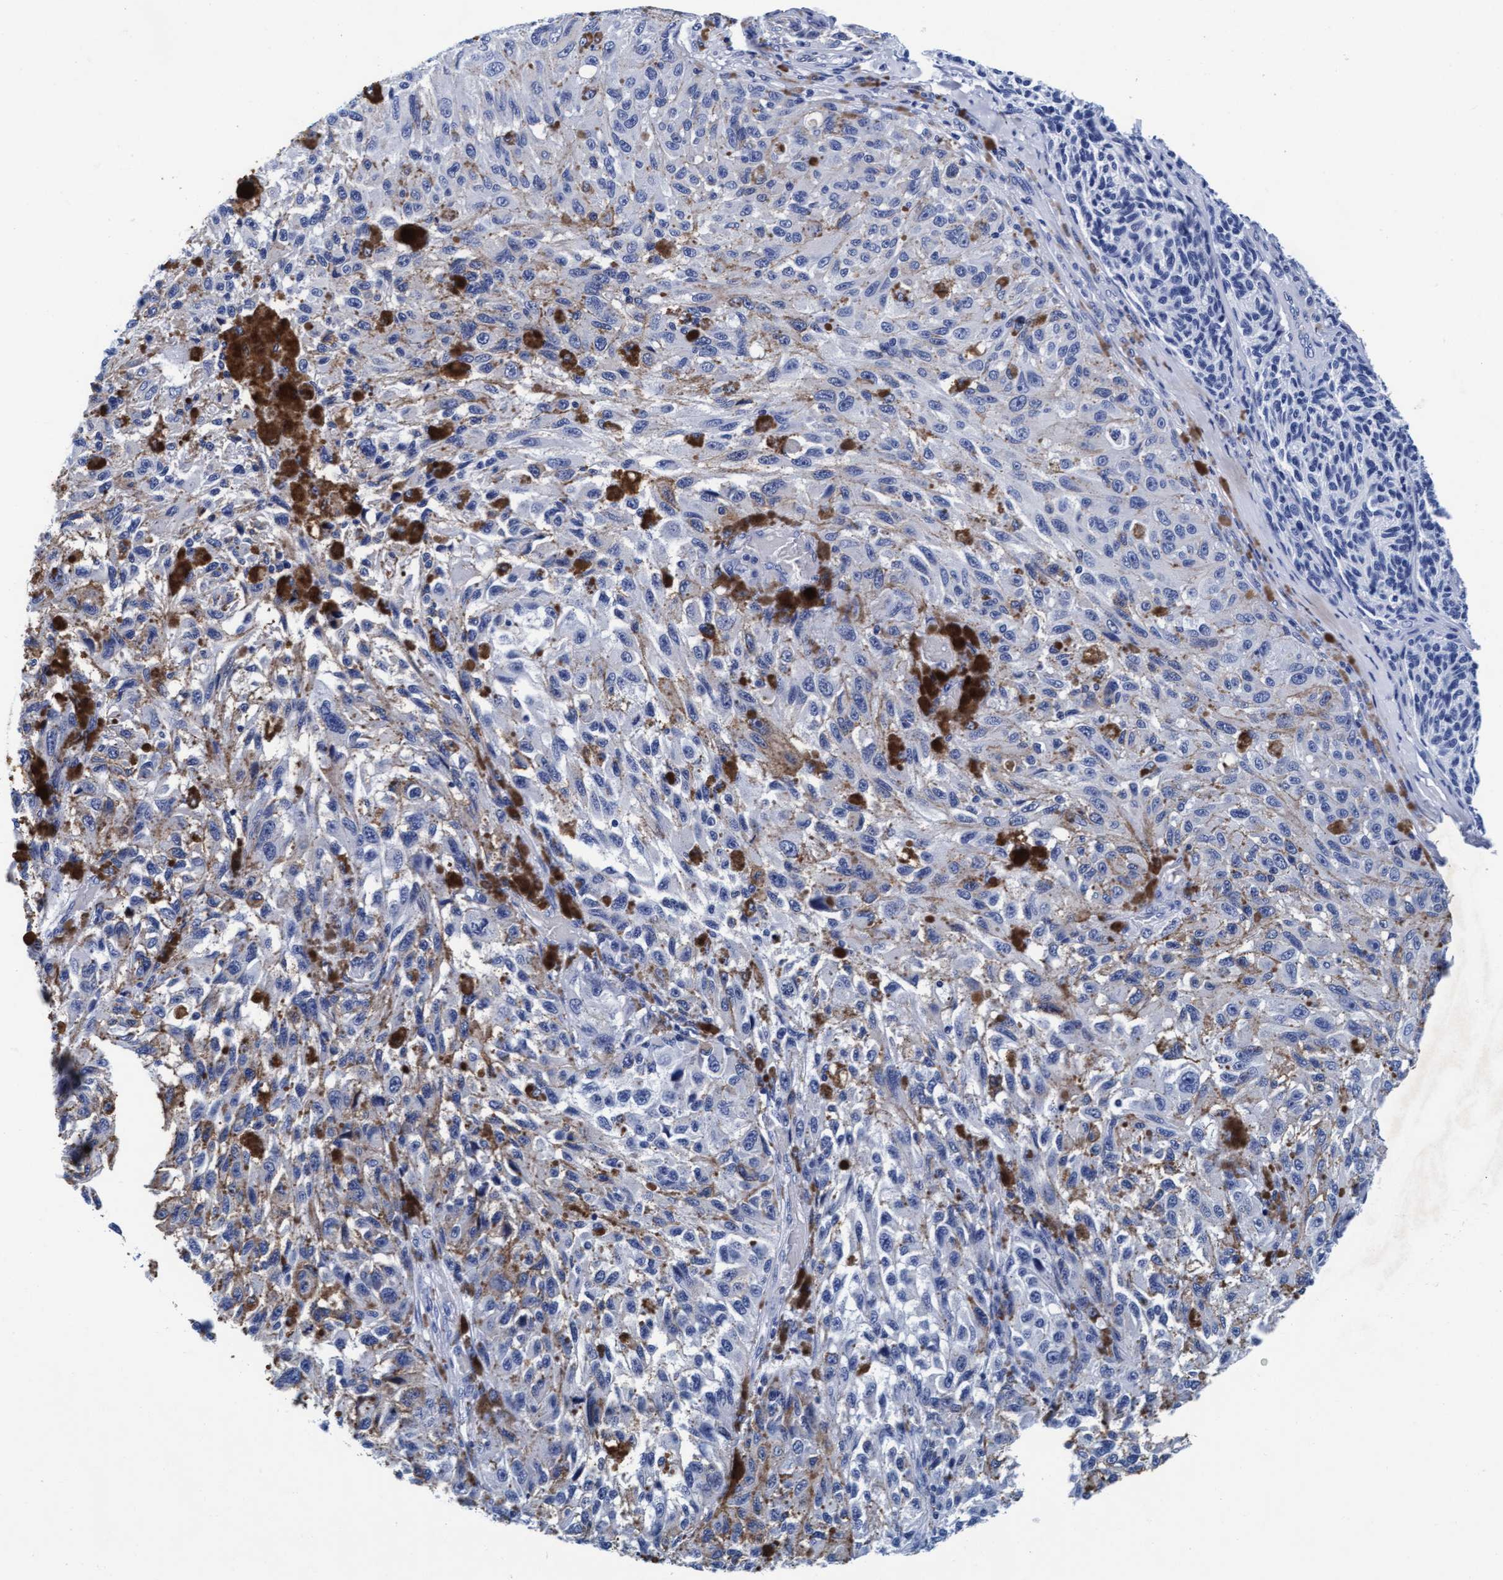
{"staining": {"intensity": "negative", "quantity": "none", "location": "none"}, "tissue": "melanoma", "cell_type": "Tumor cells", "image_type": "cancer", "snomed": [{"axis": "morphology", "description": "Malignant melanoma, NOS"}, {"axis": "topography", "description": "Skin"}], "caption": "An image of human melanoma is negative for staining in tumor cells.", "gene": "ARSG", "patient": {"sex": "female", "age": 73}}